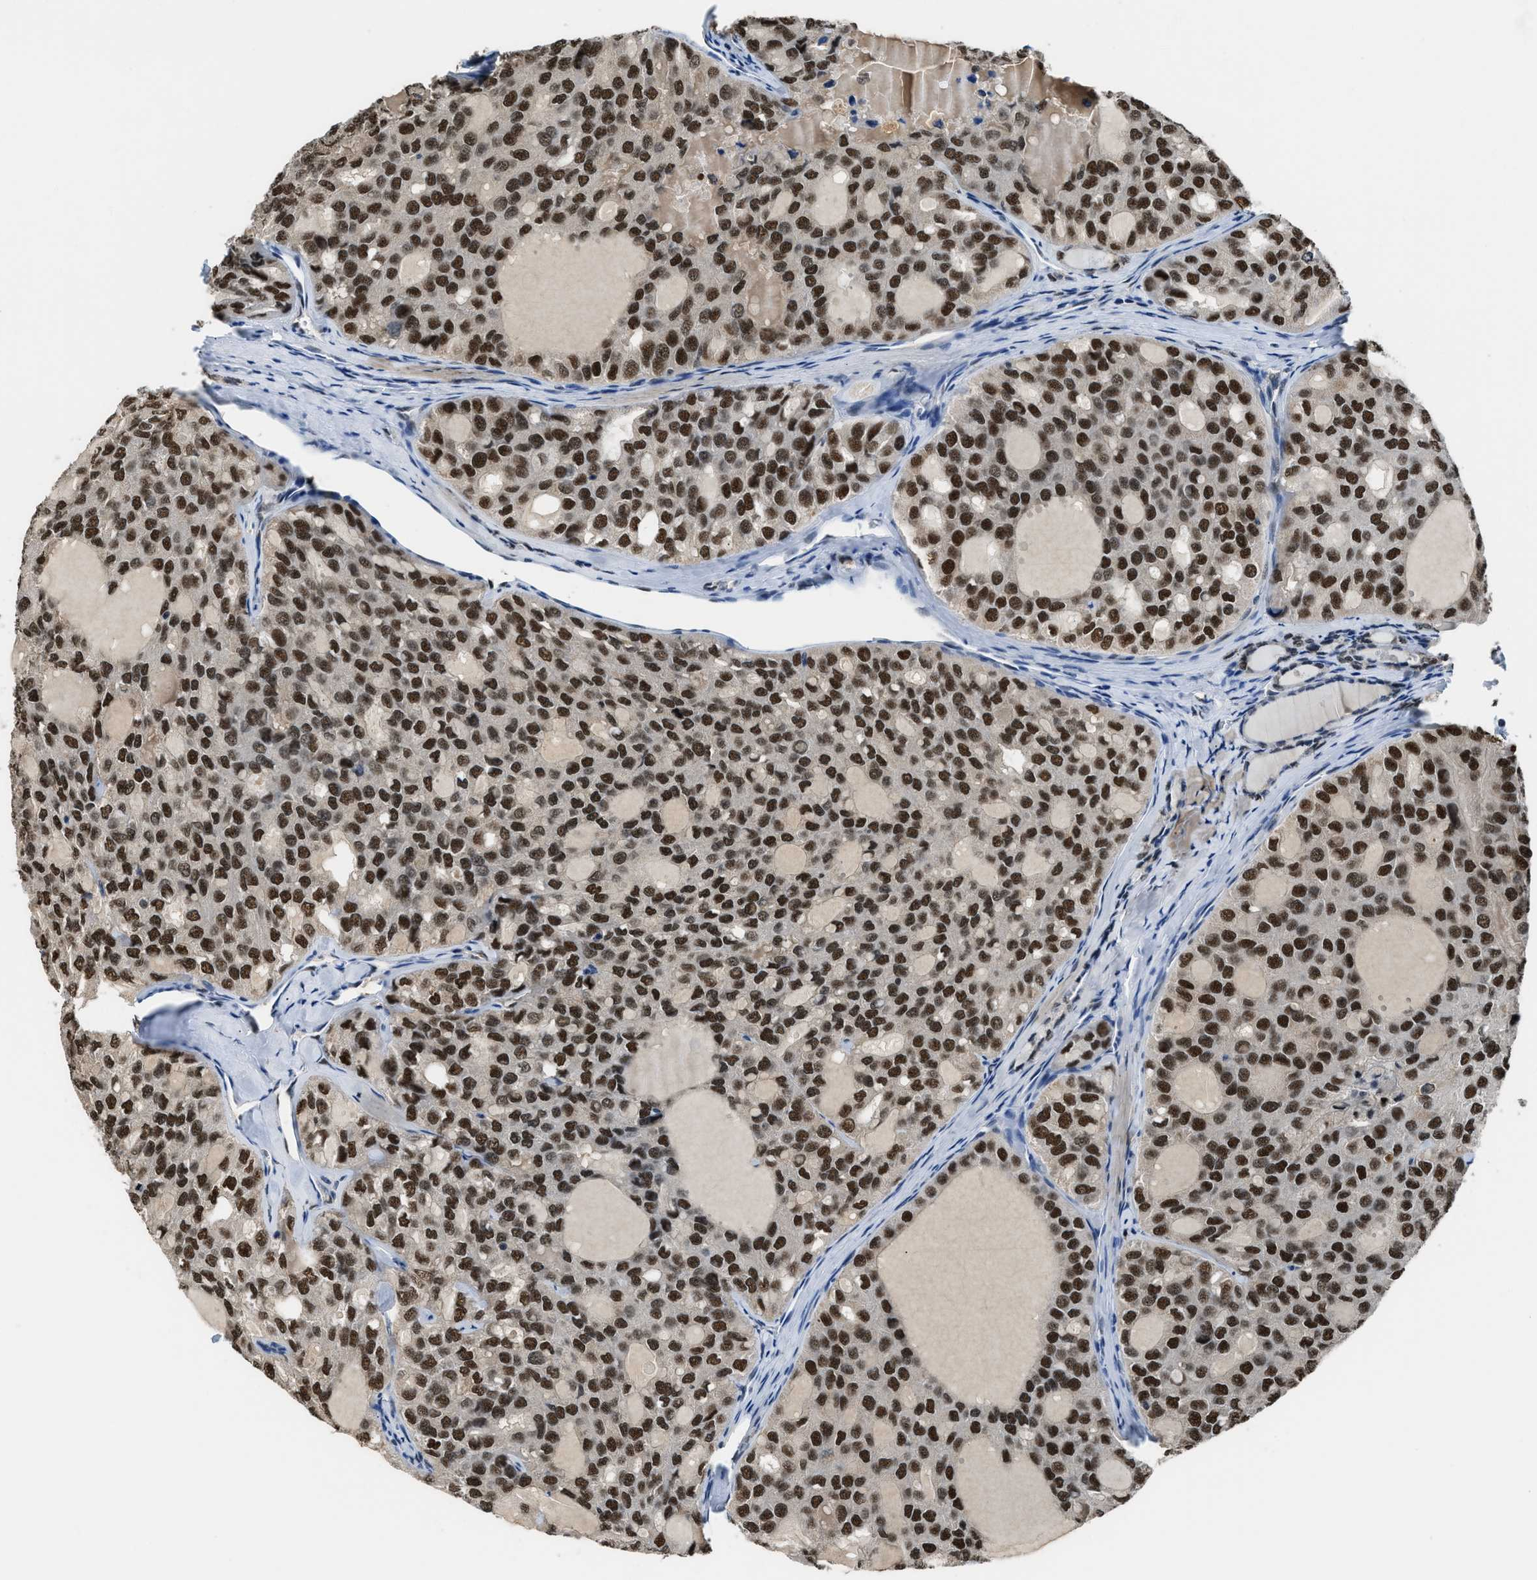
{"staining": {"intensity": "strong", "quantity": ">75%", "location": "nuclear"}, "tissue": "thyroid cancer", "cell_type": "Tumor cells", "image_type": "cancer", "snomed": [{"axis": "morphology", "description": "Follicular adenoma carcinoma, NOS"}, {"axis": "topography", "description": "Thyroid gland"}], "caption": "Immunohistochemistry (IHC) histopathology image of neoplastic tissue: thyroid cancer stained using IHC shows high levels of strong protein expression localized specifically in the nuclear of tumor cells, appearing as a nuclear brown color.", "gene": "ALX1", "patient": {"sex": "male", "age": 75}}